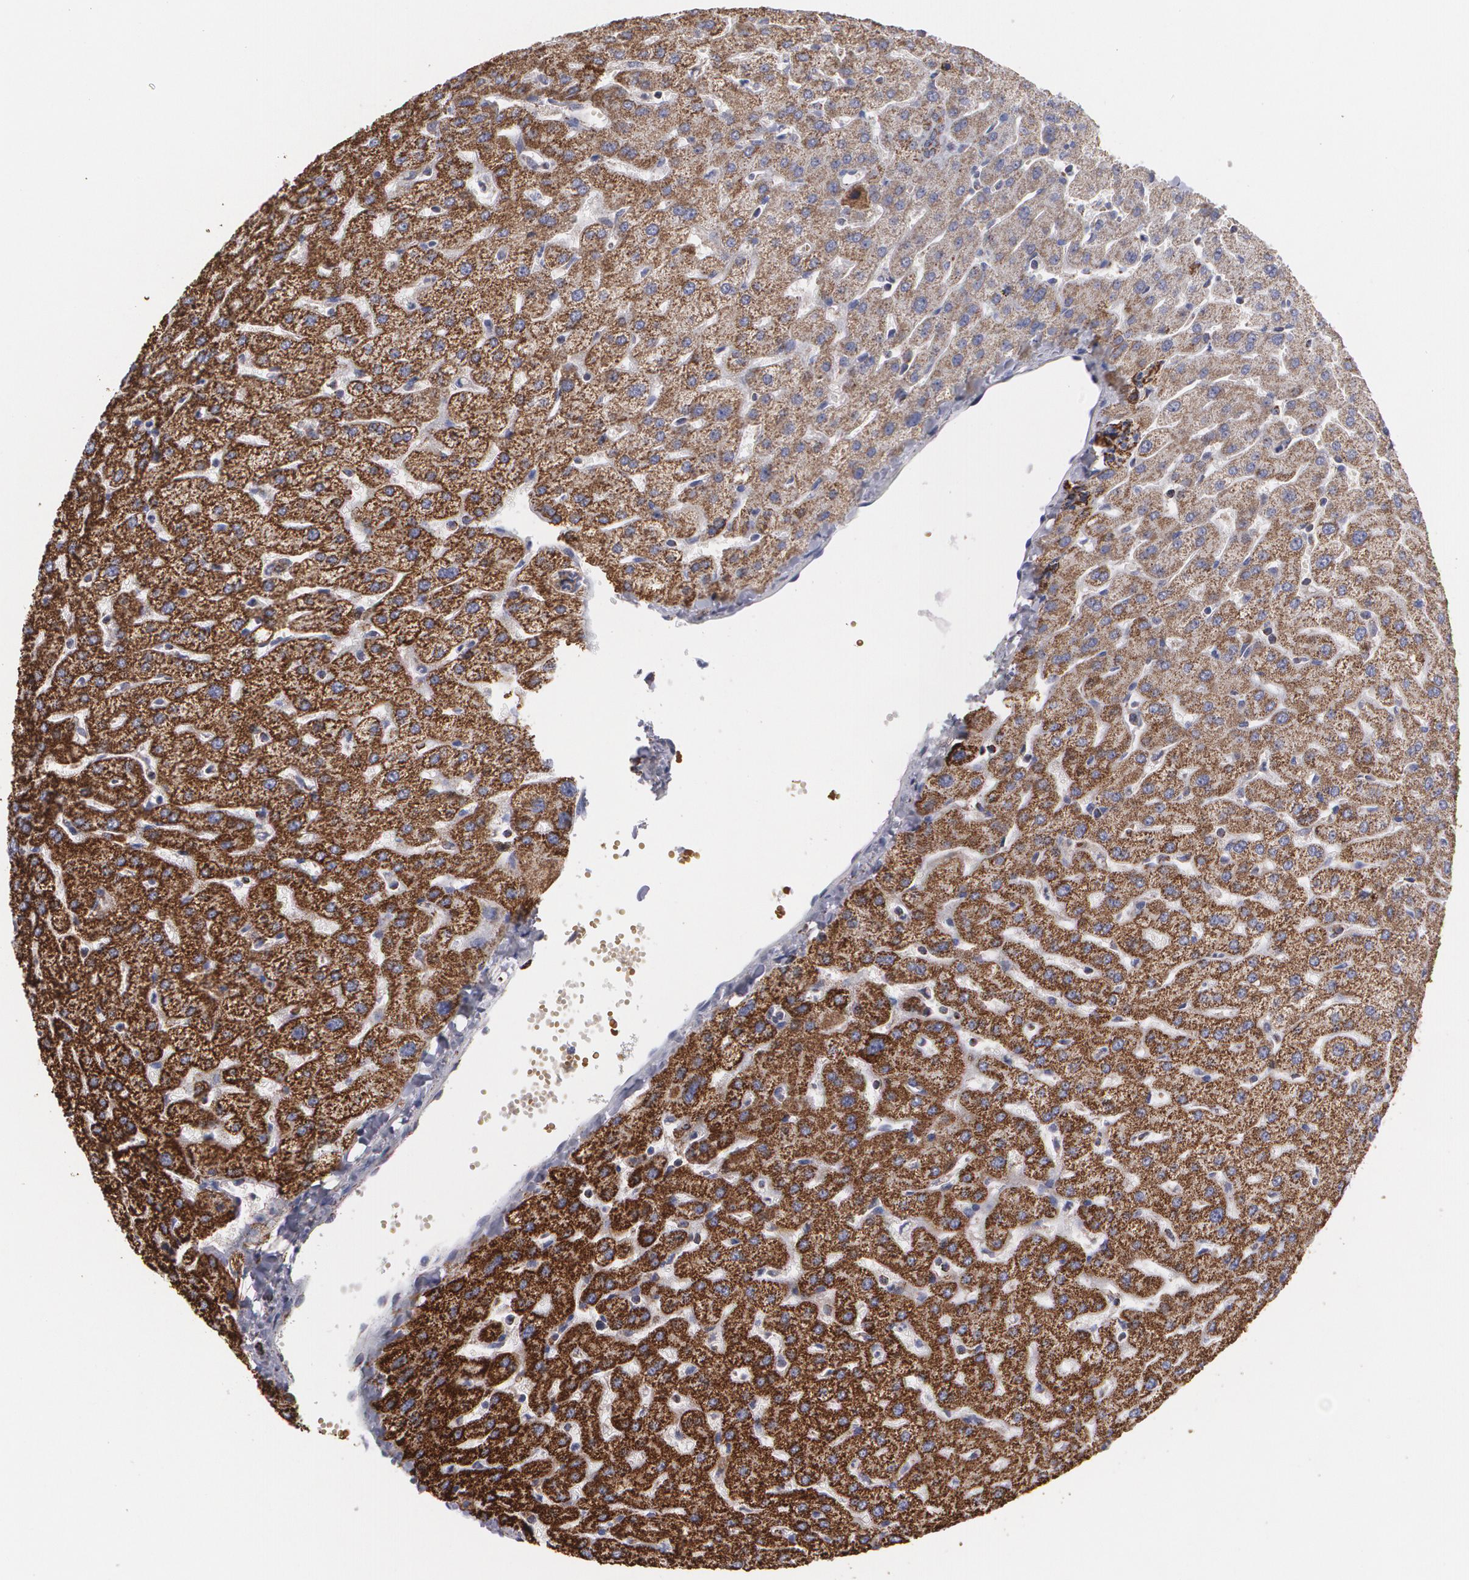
{"staining": {"intensity": "moderate", "quantity": ">75%", "location": "cytoplasmic/membranous"}, "tissue": "liver", "cell_type": "Cholangiocytes", "image_type": "normal", "snomed": [{"axis": "morphology", "description": "Normal tissue, NOS"}, {"axis": "morphology", "description": "Fibrosis, NOS"}, {"axis": "topography", "description": "Liver"}], "caption": "Immunohistochemical staining of normal human liver reveals >75% levels of moderate cytoplasmic/membranous protein expression in approximately >75% of cholangiocytes.", "gene": "HSPD1", "patient": {"sex": "female", "age": 29}}